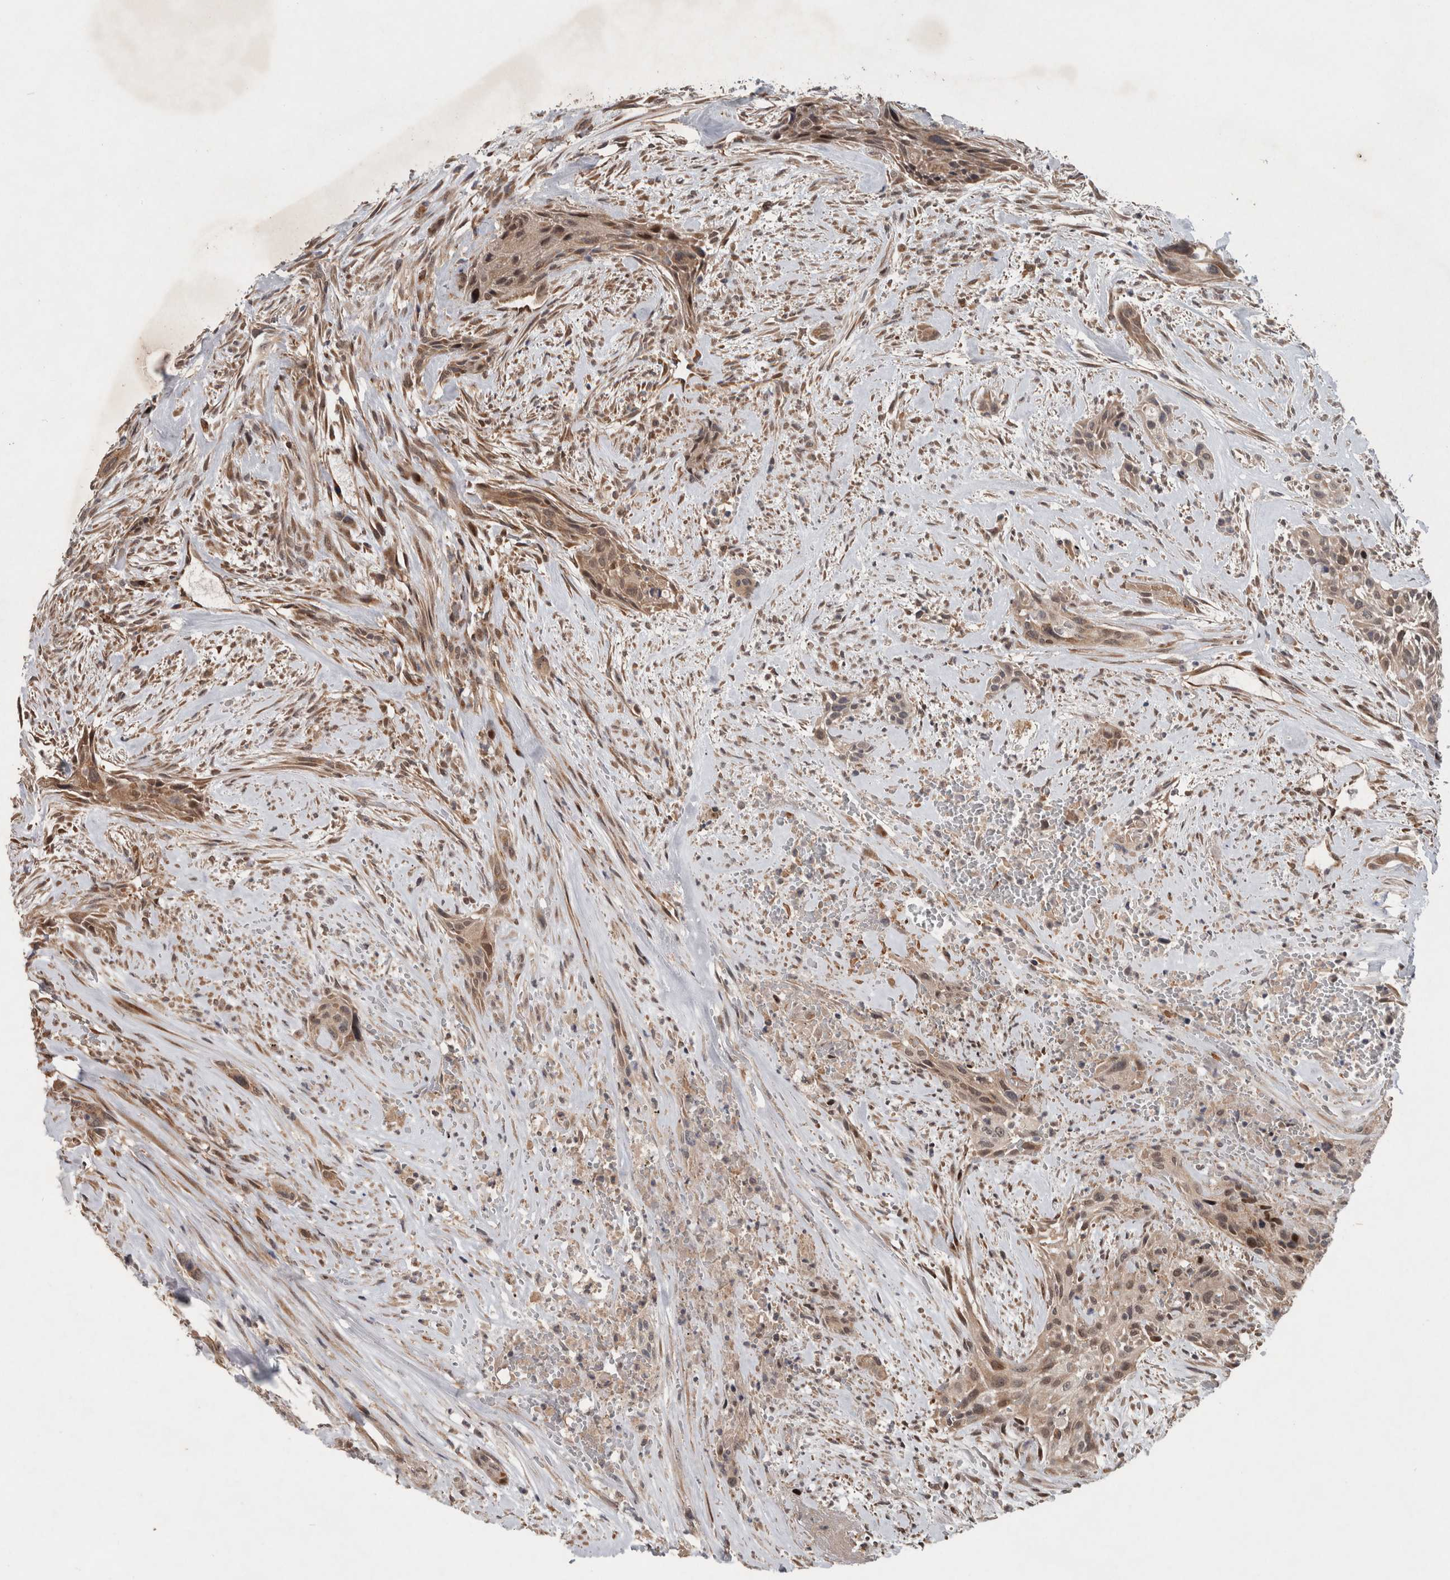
{"staining": {"intensity": "weak", "quantity": ">75%", "location": "cytoplasmic/membranous"}, "tissue": "urothelial cancer", "cell_type": "Tumor cells", "image_type": "cancer", "snomed": [{"axis": "morphology", "description": "Urothelial carcinoma, High grade"}, {"axis": "topography", "description": "Urinary bladder"}], "caption": "The histopathology image exhibits immunohistochemical staining of urothelial cancer. There is weak cytoplasmic/membranous positivity is appreciated in about >75% of tumor cells. (IHC, brightfield microscopy, high magnification).", "gene": "GIMAP6", "patient": {"sex": "male", "age": 35}}